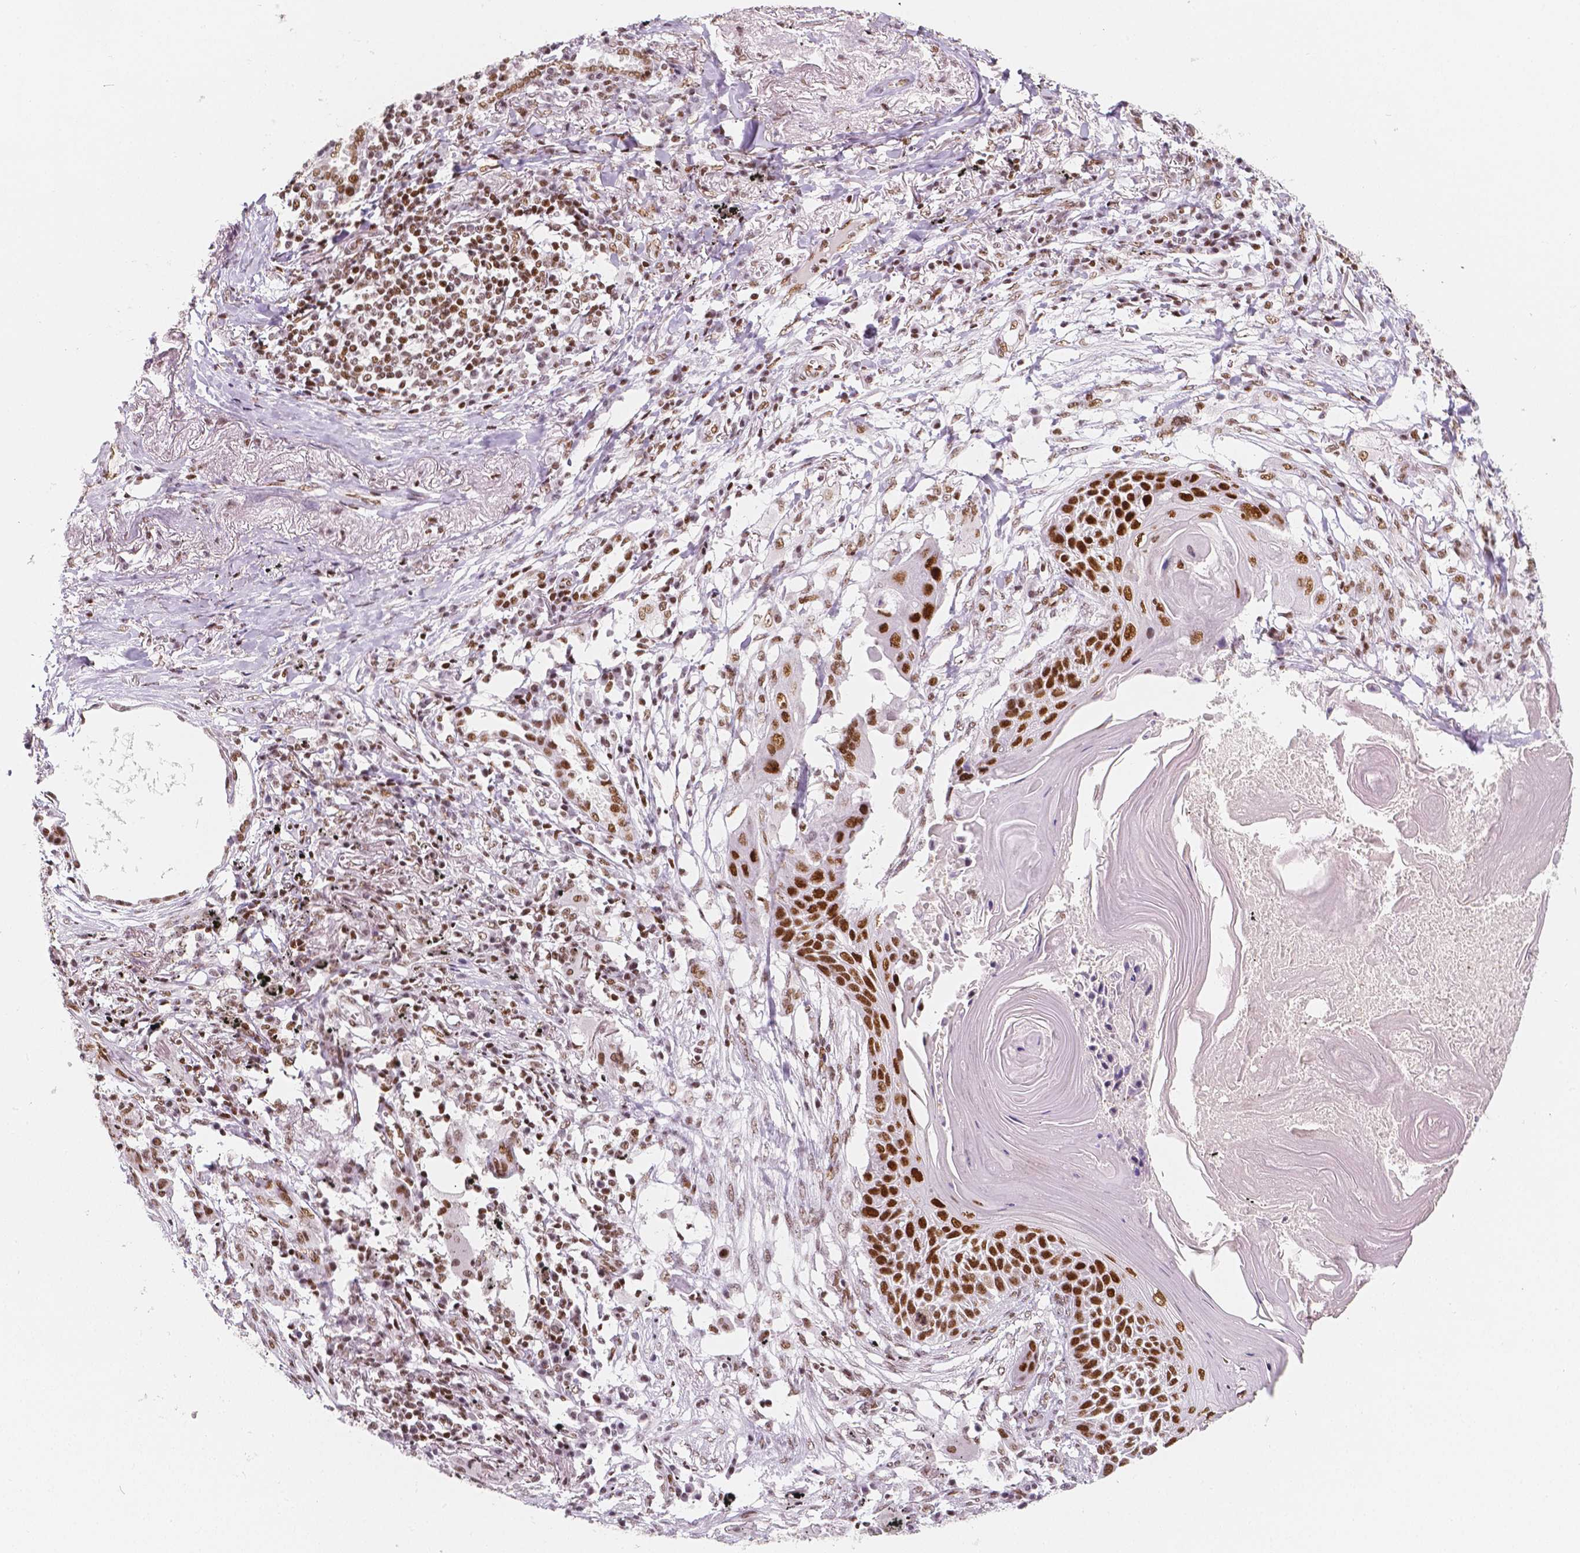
{"staining": {"intensity": "strong", "quantity": ">75%", "location": "nuclear"}, "tissue": "lung cancer", "cell_type": "Tumor cells", "image_type": "cancer", "snomed": [{"axis": "morphology", "description": "Squamous cell carcinoma, NOS"}, {"axis": "topography", "description": "Lung"}], "caption": "Immunohistochemistry (IHC) image of human lung squamous cell carcinoma stained for a protein (brown), which displays high levels of strong nuclear positivity in approximately >75% of tumor cells.", "gene": "HDAC1", "patient": {"sex": "male", "age": 78}}